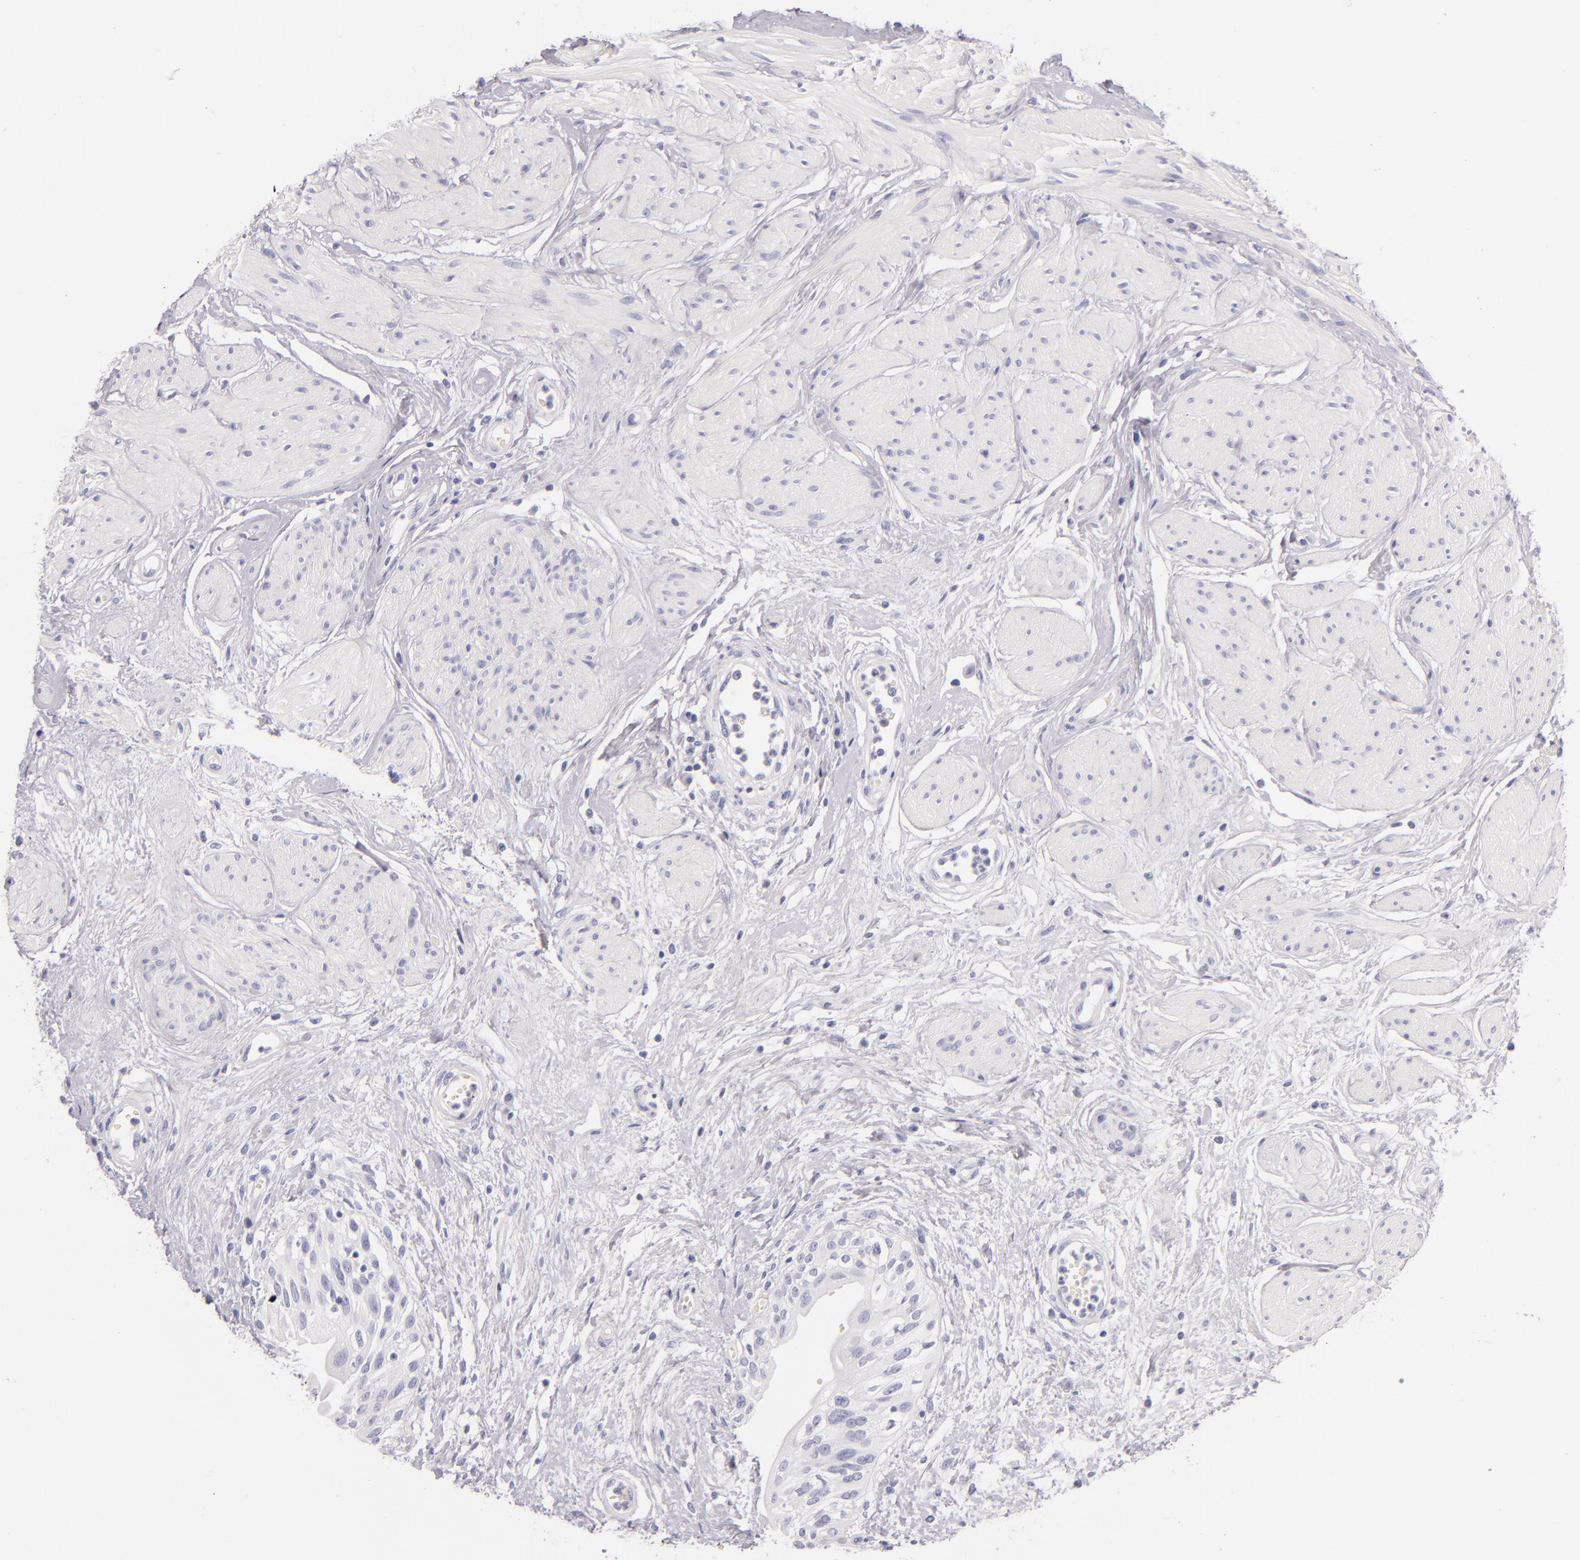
{"staining": {"intensity": "negative", "quantity": "none", "location": "none"}, "tissue": "urinary bladder", "cell_type": "Urothelial cells", "image_type": "normal", "snomed": [{"axis": "morphology", "description": "Normal tissue, NOS"}, {"axis": "topography", "description": "Urinary bladder"}], "caption": "The IHC image has no significant positivity in urothelial cells of urinary bladder. The staining was performed using DAB (3,3'-diaminobenzidine) to visualize the protein expression in brown, while the nuclei were stained in blue with hematoxylin (Magnification: 20x).", "gene": "FABP1", "patient": {"sex": "female", "age": 55}}